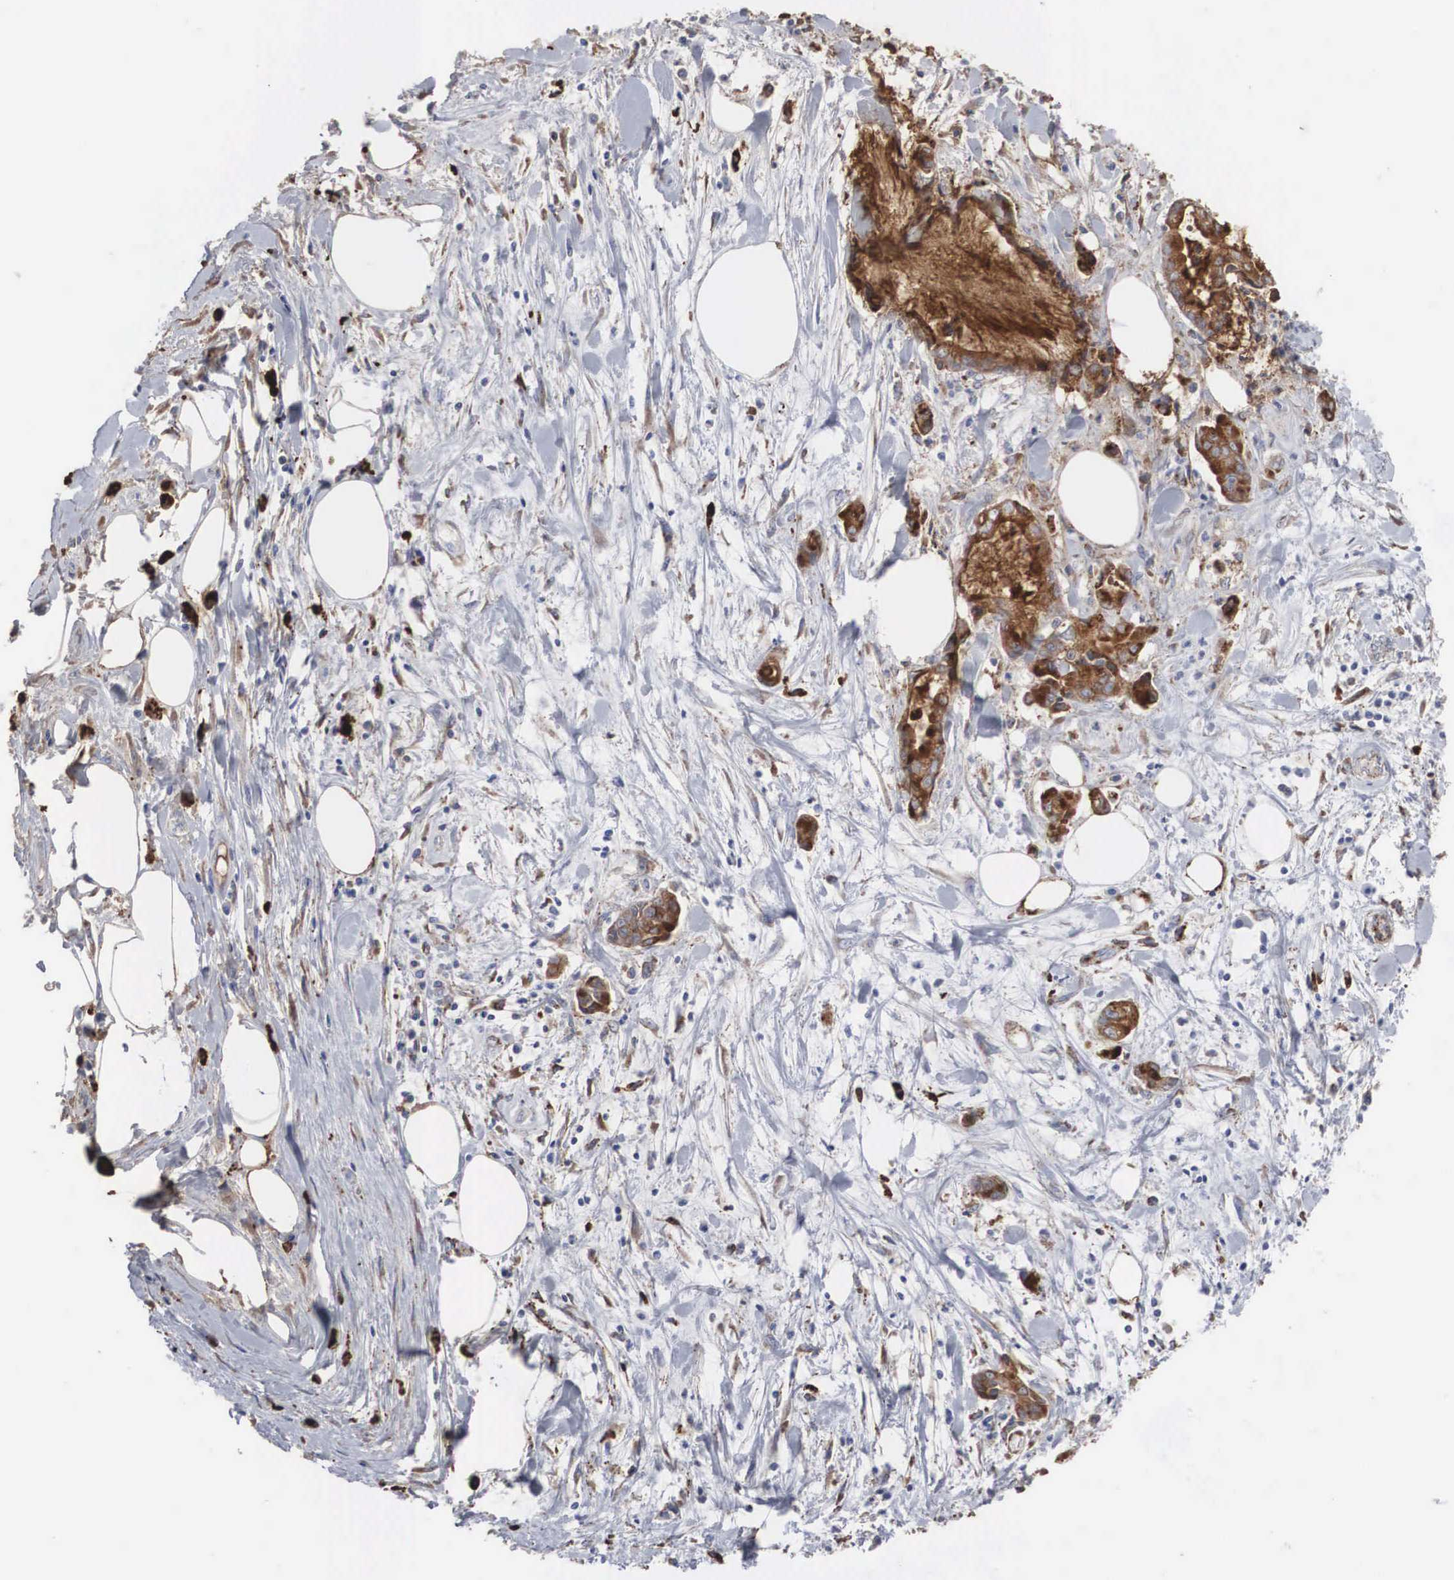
{"staining": {"intensity": "strong", "quantity": "25%-75%", "location": "cytoplasmic/membranous"}, "tissue": "liver cancer", "cell_type": "Tumor cells", "image_type": "cancer", "snomed": [{"axis": "morphology", "description": "Cholangiocarcinoma"}, {"axis": "topography", "description": "Liver"}], "caption": "IHC image of human cholangiocarcinoma (liver) stained for a protein (brown), which exhibits high levels of strong cytoplasmic/membranous staining in about 25%-75% of tumor cells.", "gene": "LGALS3BP", "patient": {"sex": "male", "age": 57}}